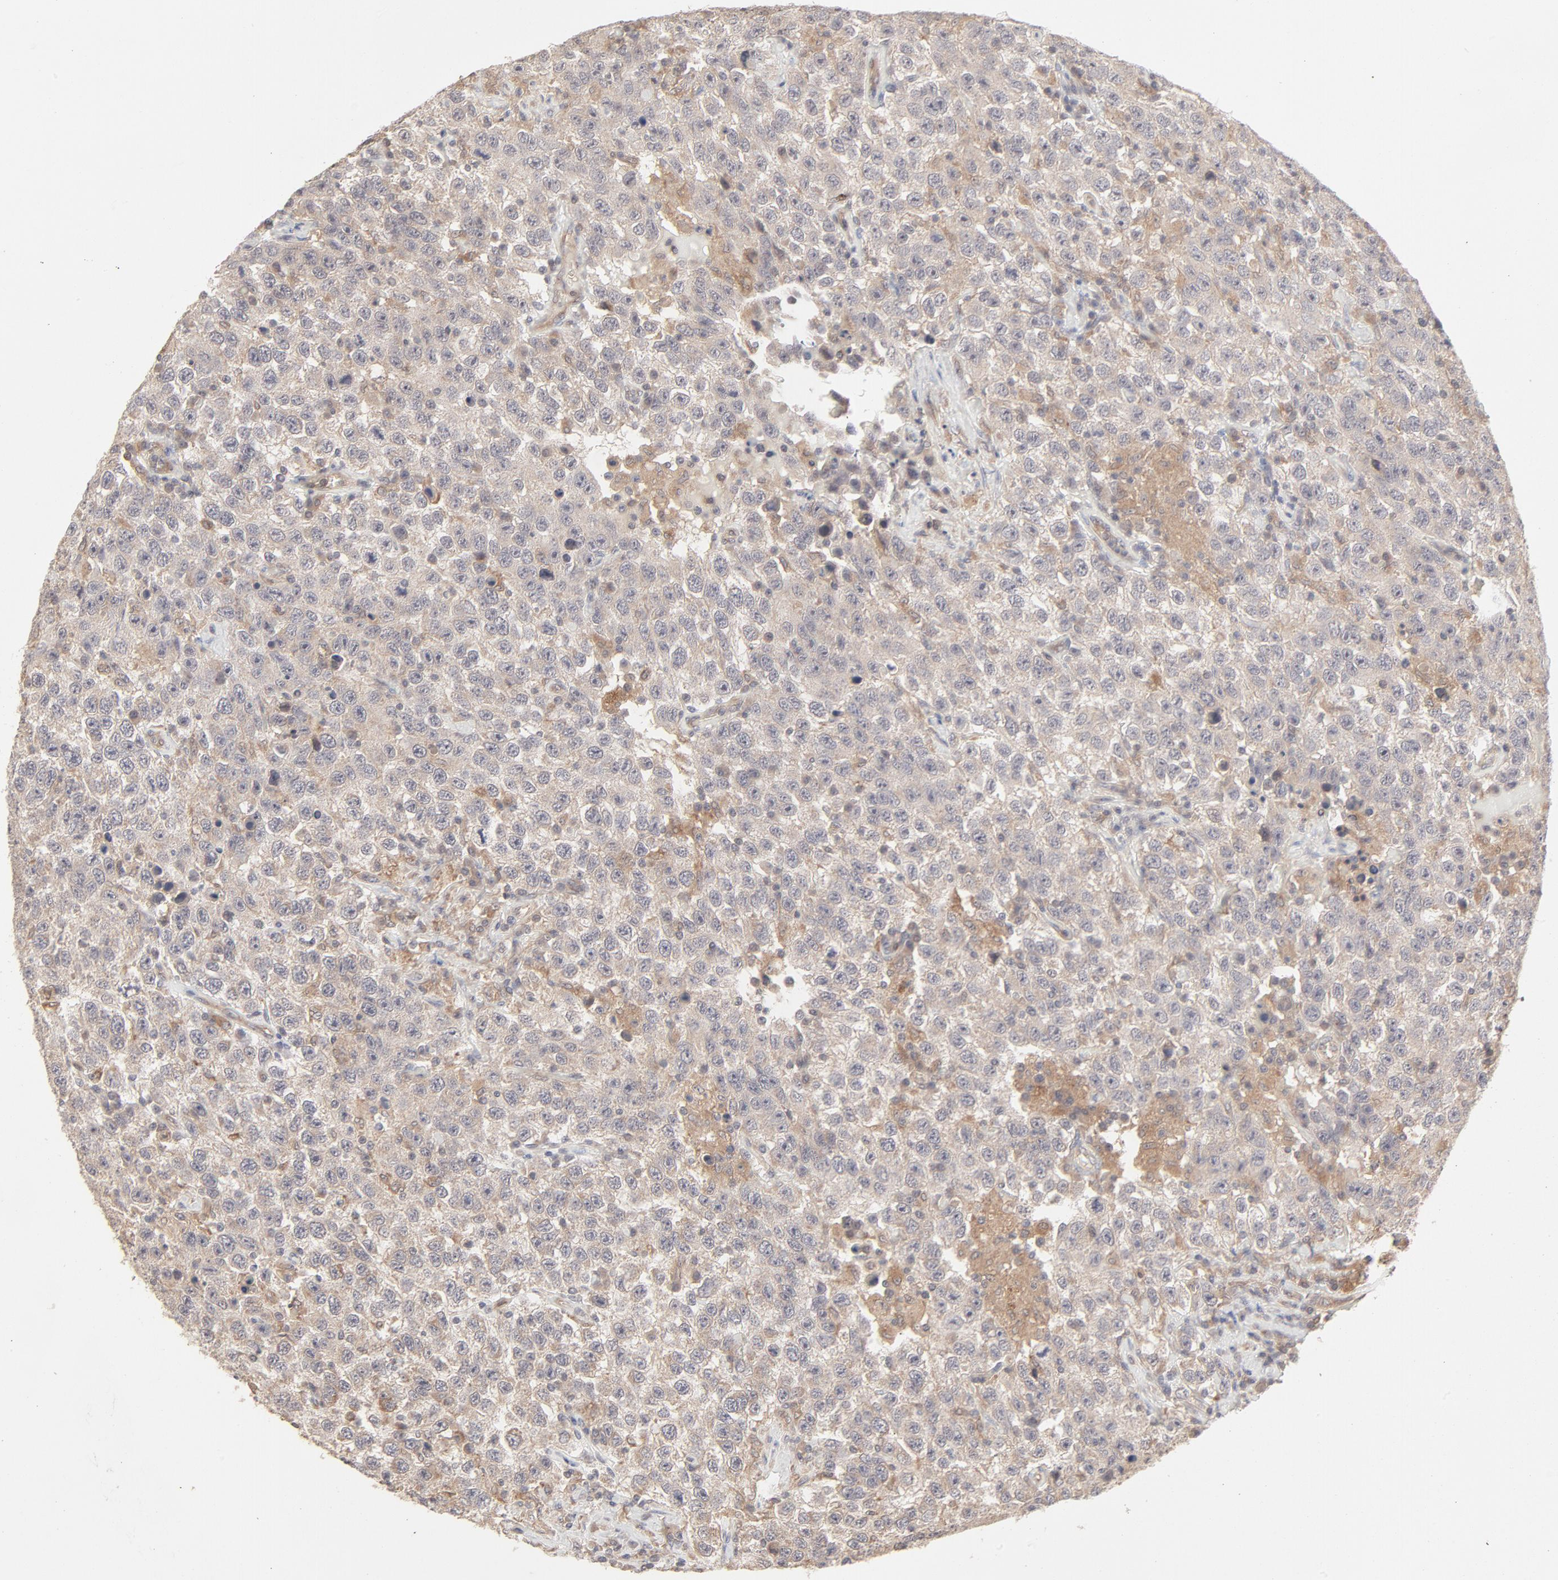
{"staining": {"intensity": "moderate", "quantity": "<25%", "location": "cytoplasmic/membranous"}, "tissue": "testis cancer", "cell_type": "Tumor cells", "image_type": "cancer", "snomed": [{"axis": "morphology", "description": "Seminoma, NOS"}, {"axis": "topography", "description": "Testis"}], "caption": "Testis cancer (seminoma) stained for a protein (brown) exhibits moderate cytoplasmic/membranous positive staining in approximately <25% of tumor cells.", "gene": "RAB5C", "patient": {"sex": "male", "age": 41}}